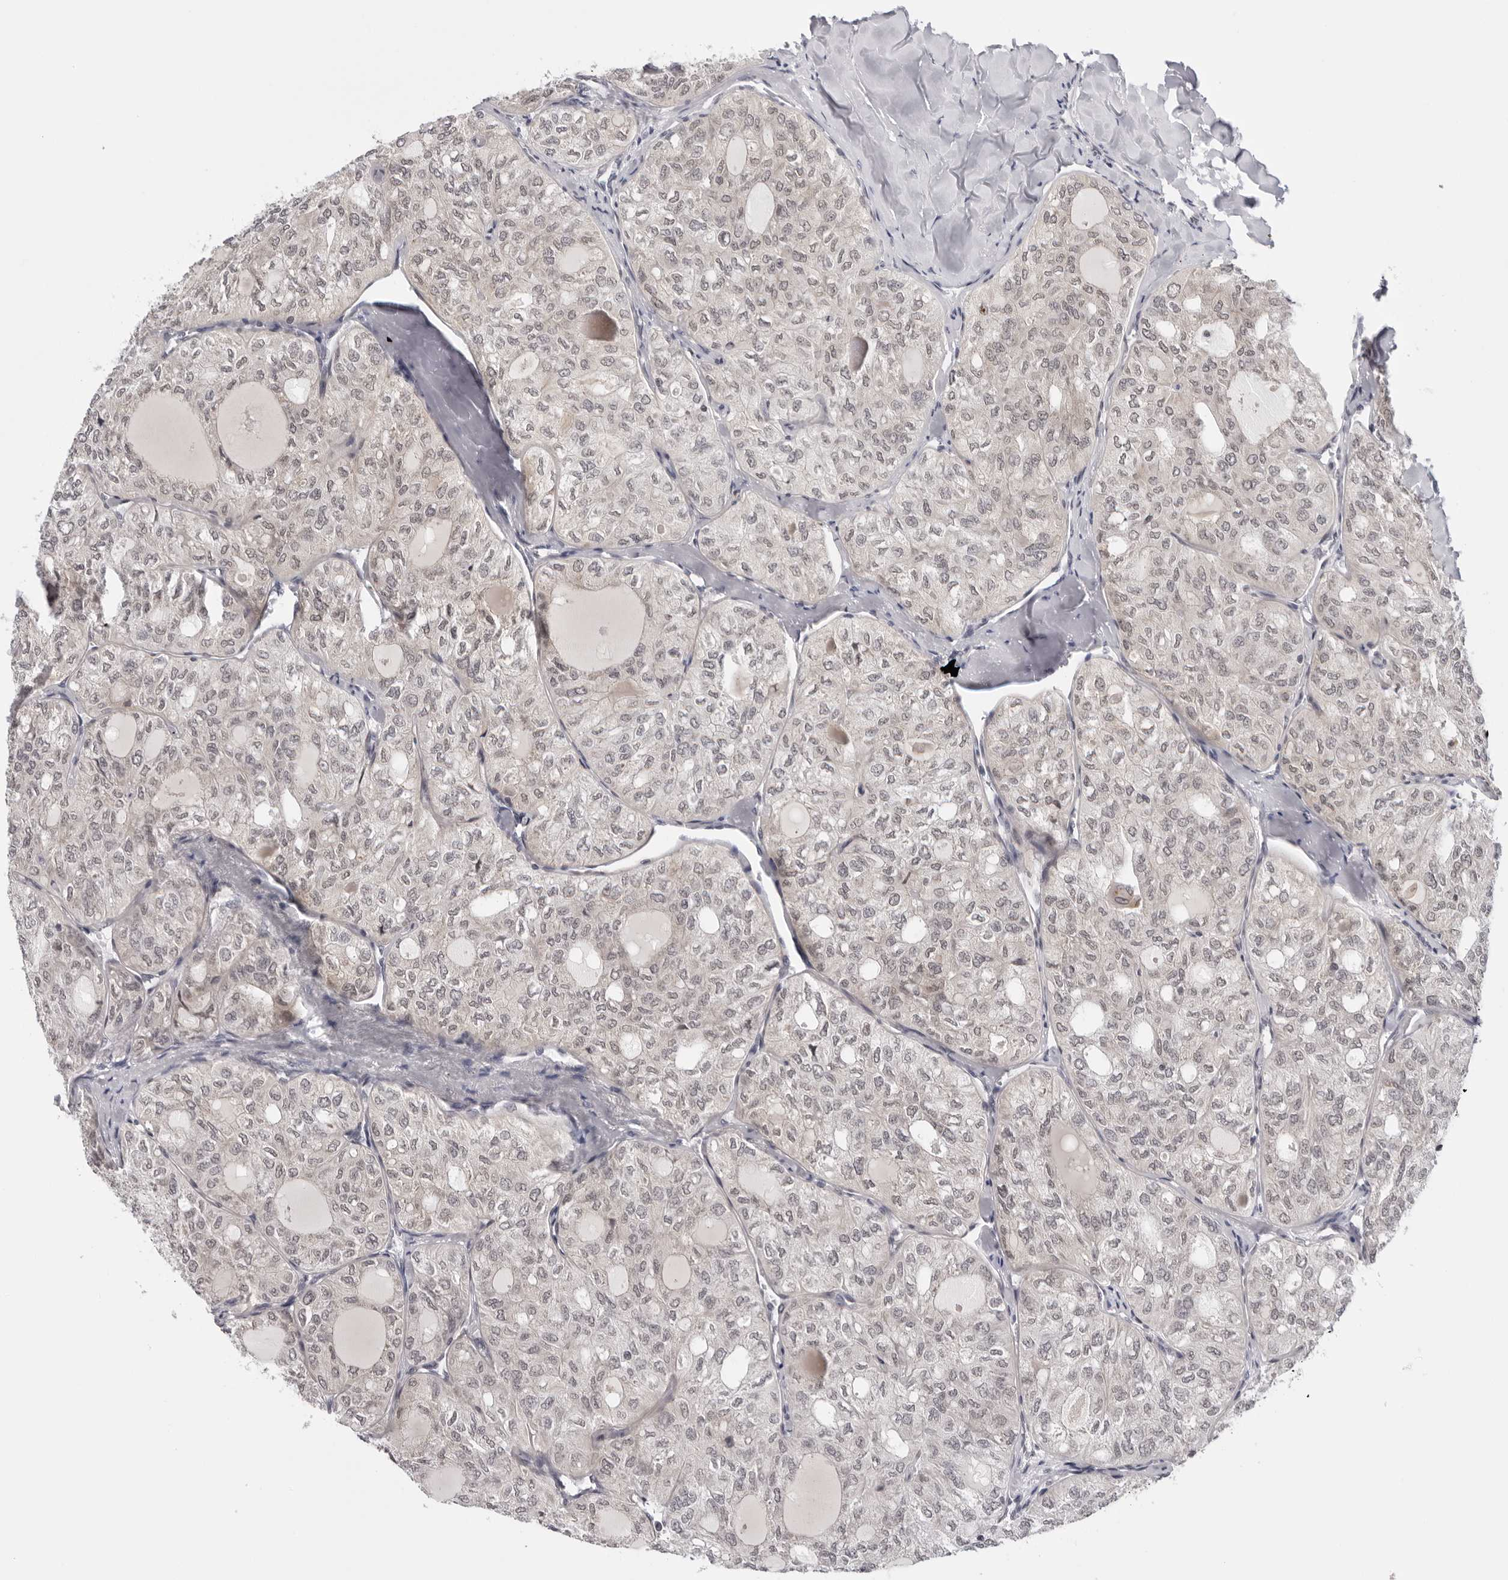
{"staining": {"intensity": "weak", "quantity": "<25%", "location": "nuclear"}, "tissue": "thyroid cancer", "cell_type": "Tumor cells", "image_type": "cancer", "snomed": [{"axis": "morphology", "description": "Follicular adenoma carcinoma, NOS"}, {"axis": "topography", "description": "Thyroid gland"}], "caption": "This is an immunohistochemistry photomicrograph of human thyroid cancer (follicular adenoma carcinoma). There is no staining in tumor cells.", "gene": "PRUNE1", "patient": {"sex": "male", "age": 75}}